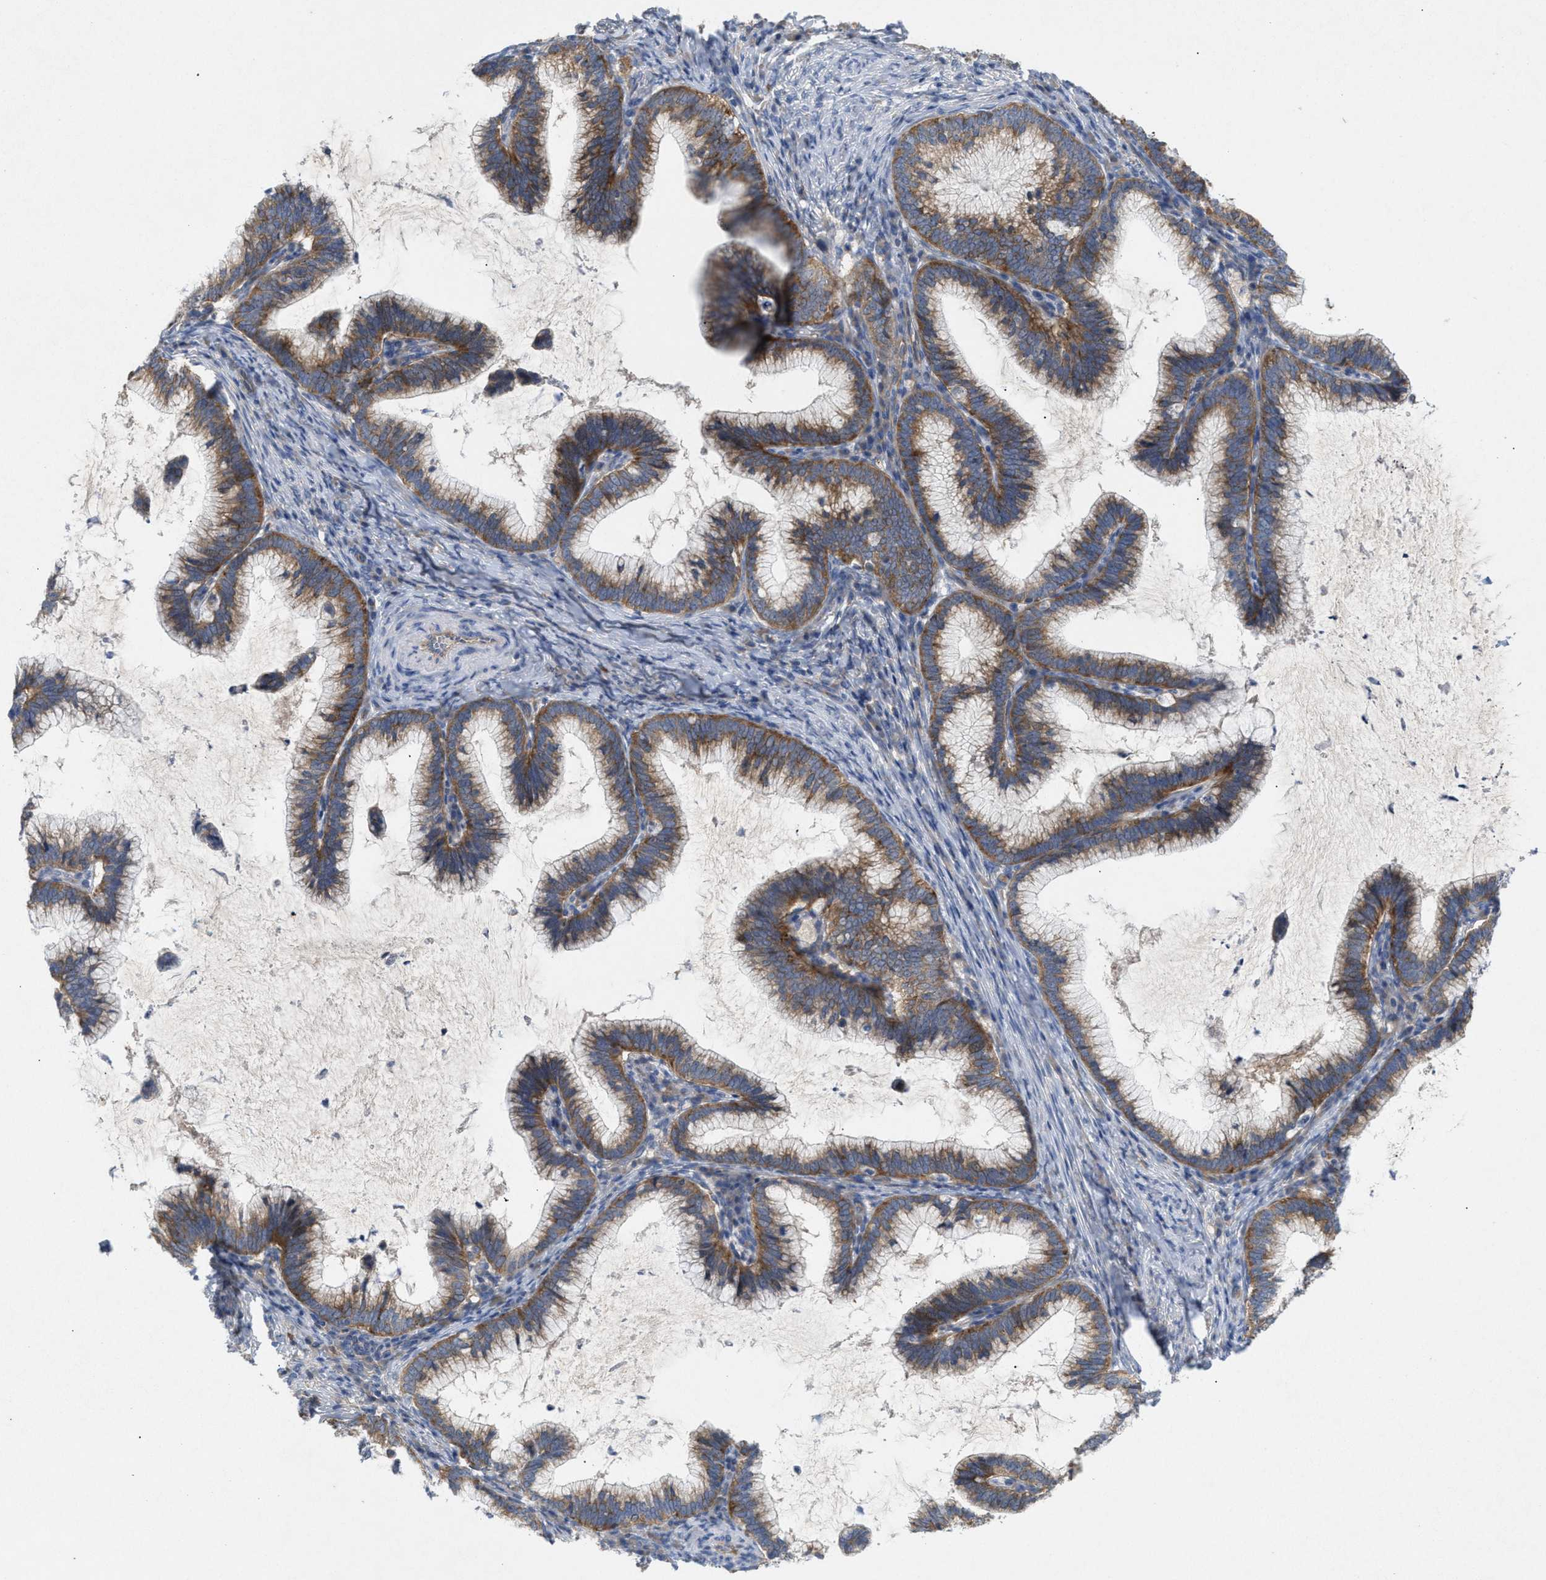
{"staining": {"intensity": "moderate", "quantity": ">75%", "location": "cytoplasmic/membranous"}, "tissue": "cervical cancer", "cell_type": "Tumor cells", "image_type": "cancer", "snomed": [{"axis": "morphology", "description": "Adenocarcinoma, NOS"}, {"axis": "topography", "description": "Cervix"}], "caption": "Adenocarcinoma (cervical) was stained to show a protein in brown. There is medium levels of moderate cytoplasmic/membranous expression in about >75% of tumor cells.", "gene": "UBAP2", "patient": {"sex": "female", "age": 36}}